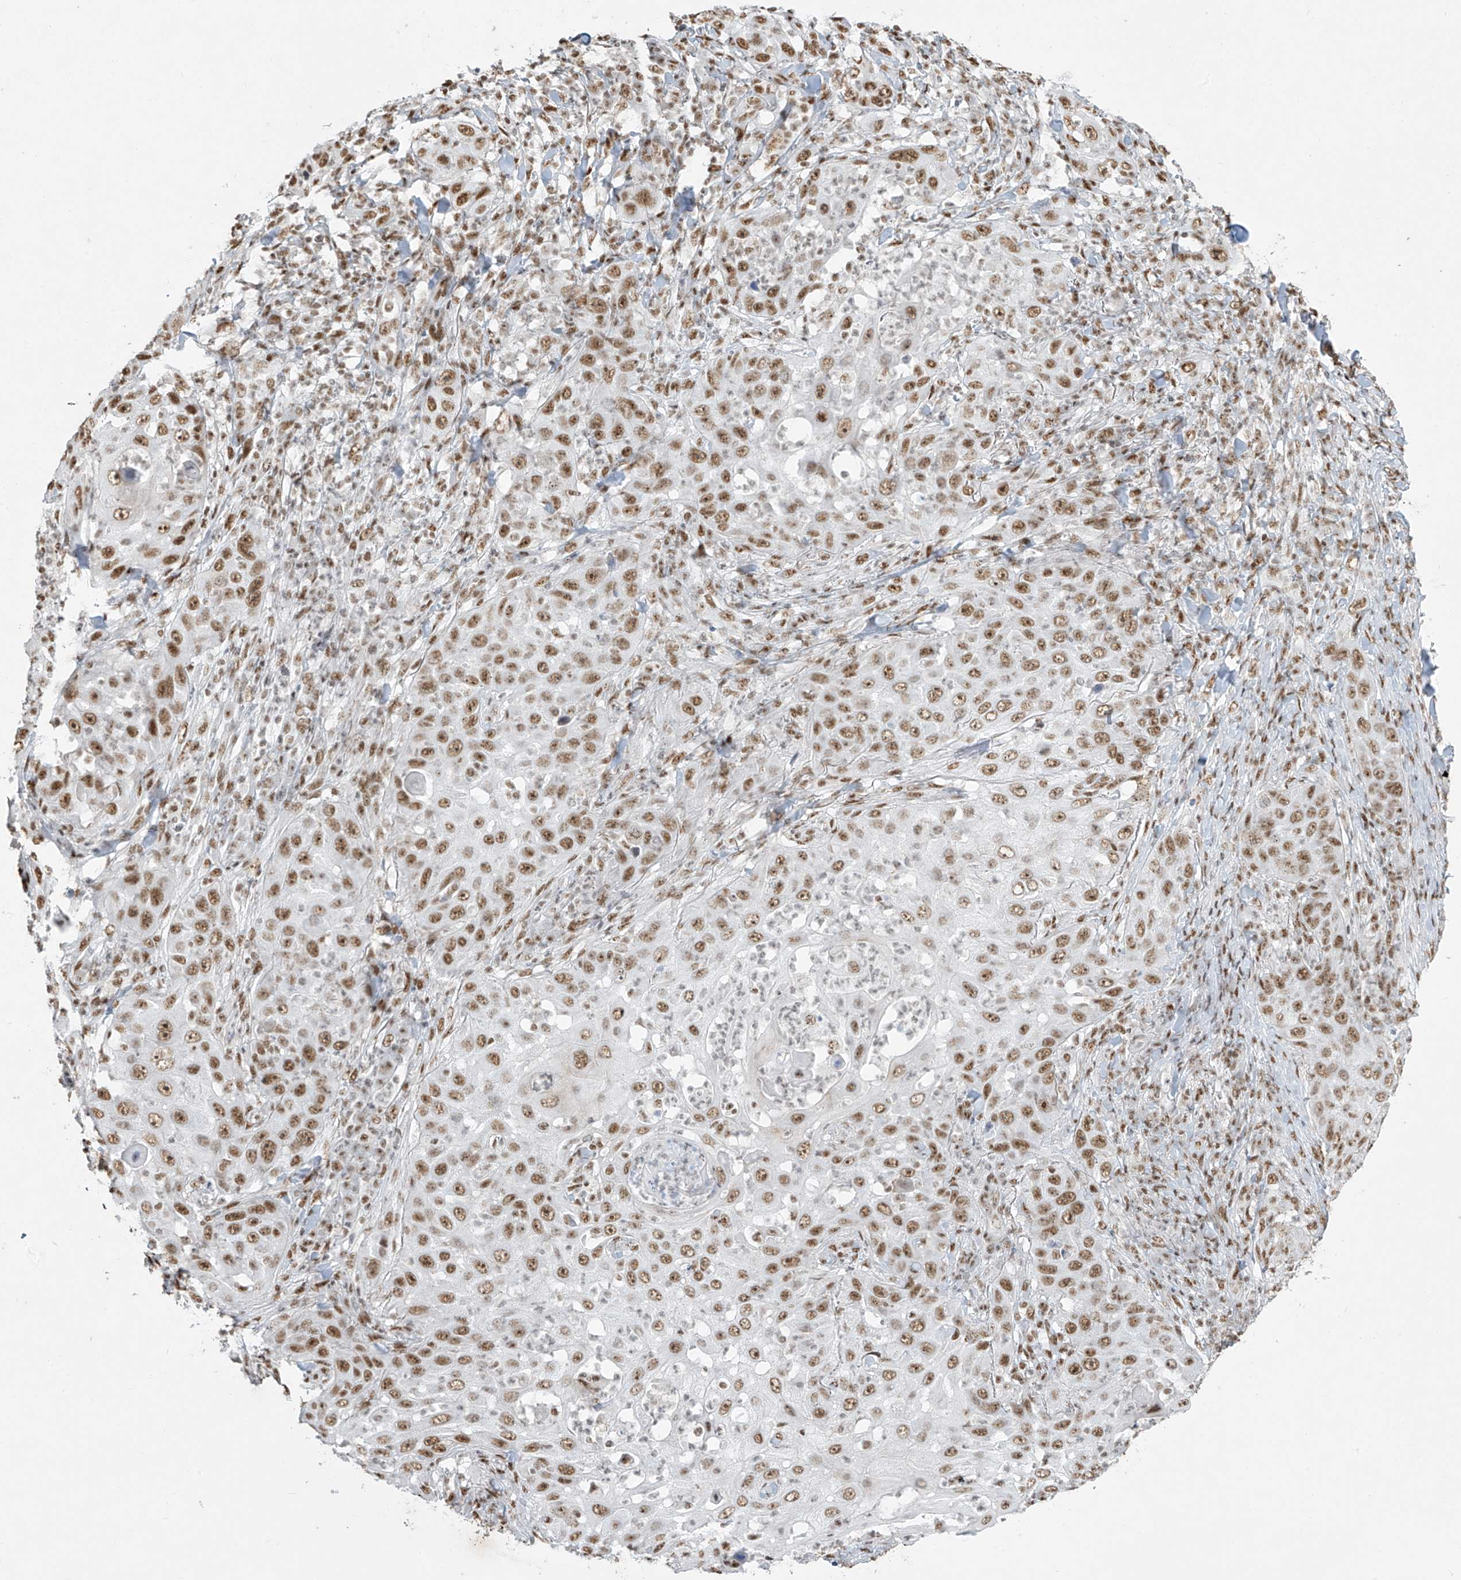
{"staining": {"intensity": "moderate", "quantity": ">75%", "location": "nuclear"}, "tissue": "skin cancer", "cell_type": "Tumor cells", "image_type": "cancer", "snomed": [{"axis": "morphology", "description": "Squamous cell carcinoma, NOS"}, {"axis": "topography", "description": "Skin"}], "caption": "Human skin cancer (squamous cell carcinoma) stained for a protein (brown) displays moderate nuclear positive positivity in approximately >75% of tumor cells.", "gene": "MS4A6A", "patient": {"sex": "female", "age": 44}}